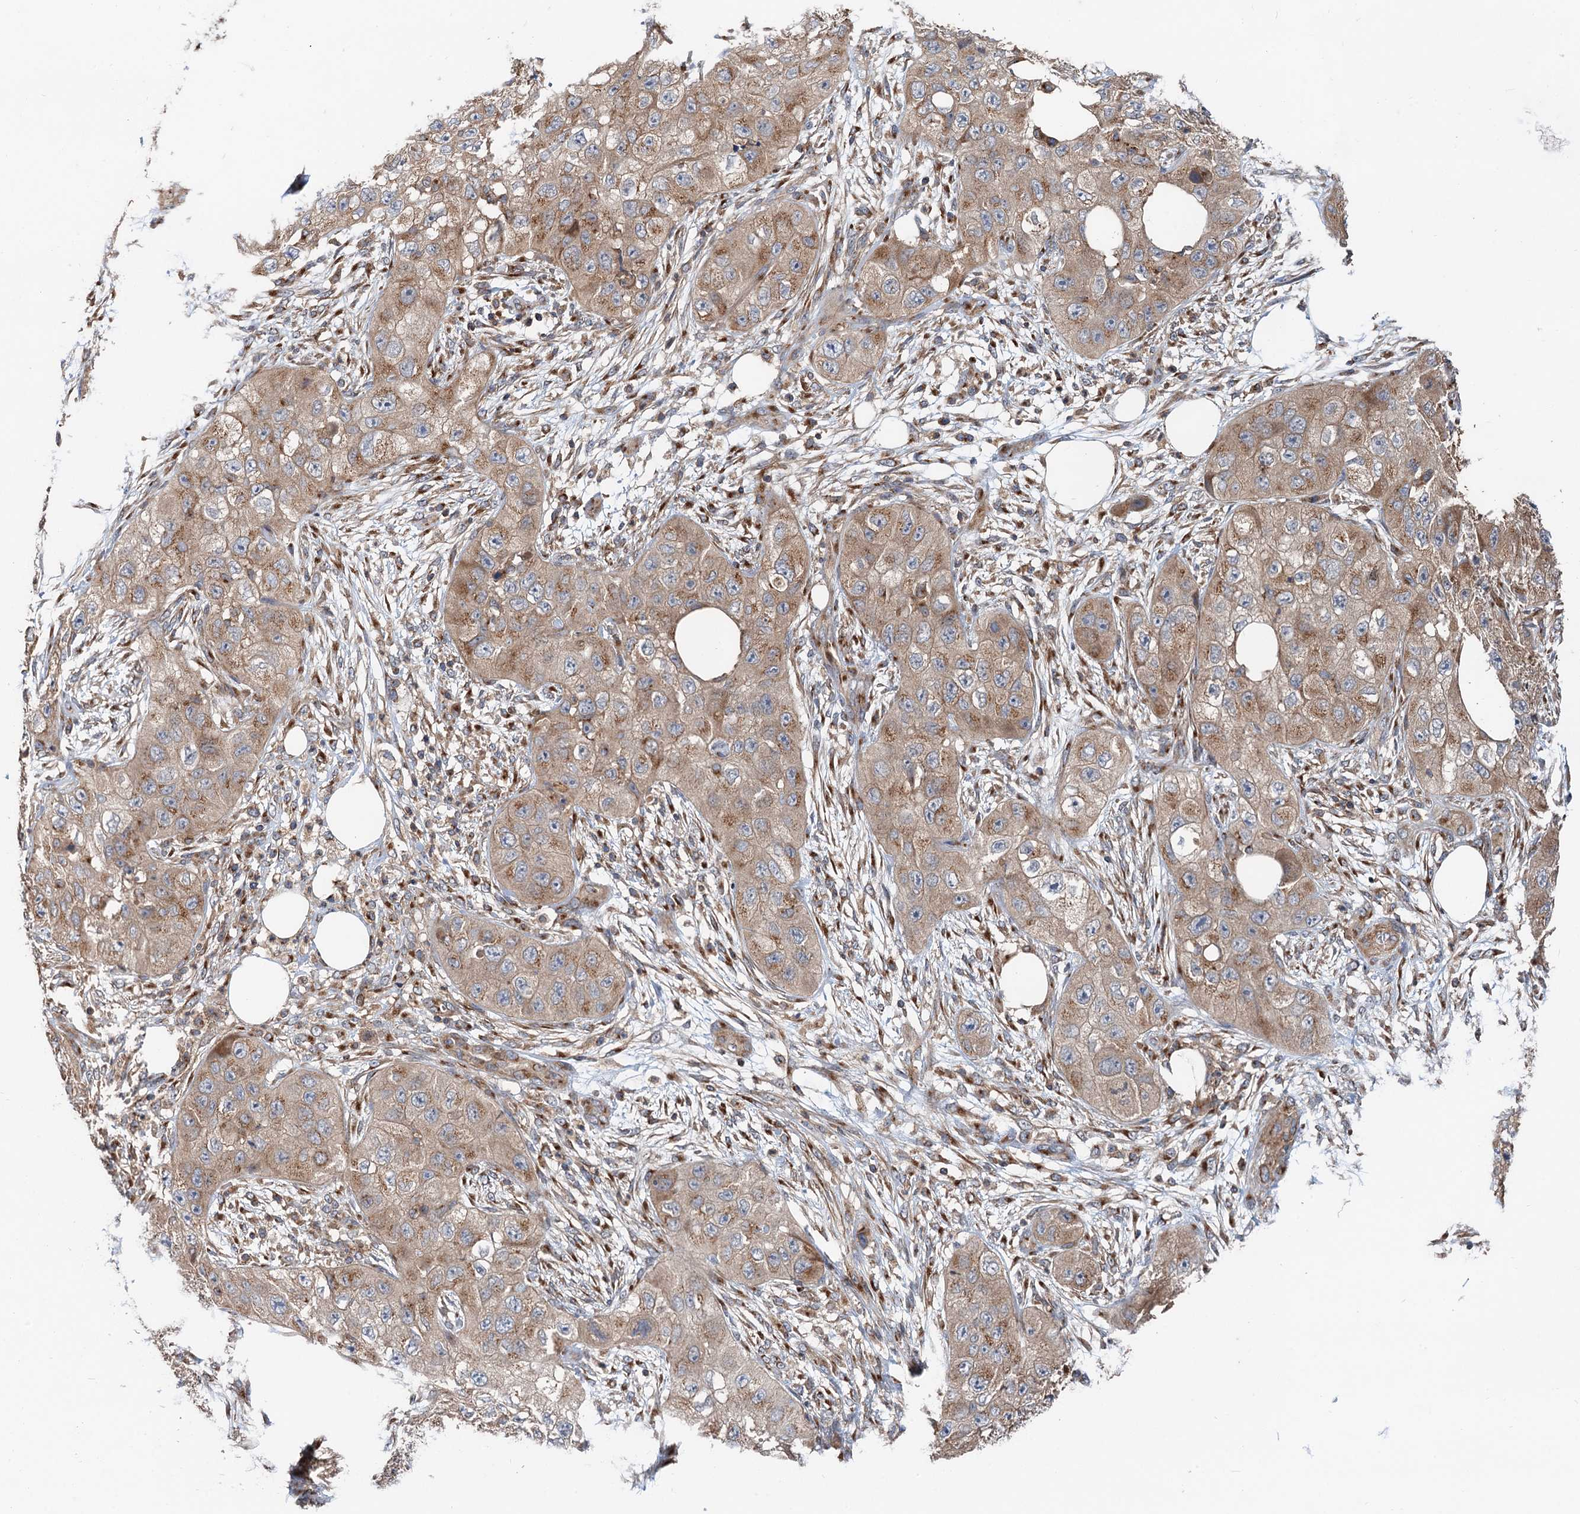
{"staining": {"intensity": "moderate", "quantity": ">75%", "location": "cytoplasmic/membranous"}, "tissue": "skin cancer", "cell_type": "Tumor cells", "image_type": "cancer", "snomed": [{"axis": "morphology", "description": "Squamous cell carcinoma, NOS"}, {"axis": "topography", "description": "Skin"}, {"axis": "topography", "description": "Subcutis"}], "caption": "Immunohistochemical staining of skin squamous cell carcinoma reveals medium levels of moderate cytoplasmic/membranous staining in about >75% of tumor cells. (DAB IHC with brightfield microscopy, high magnification).", "gene": "ANKRD26", "patient": {"sex": "male", "age": 73}}